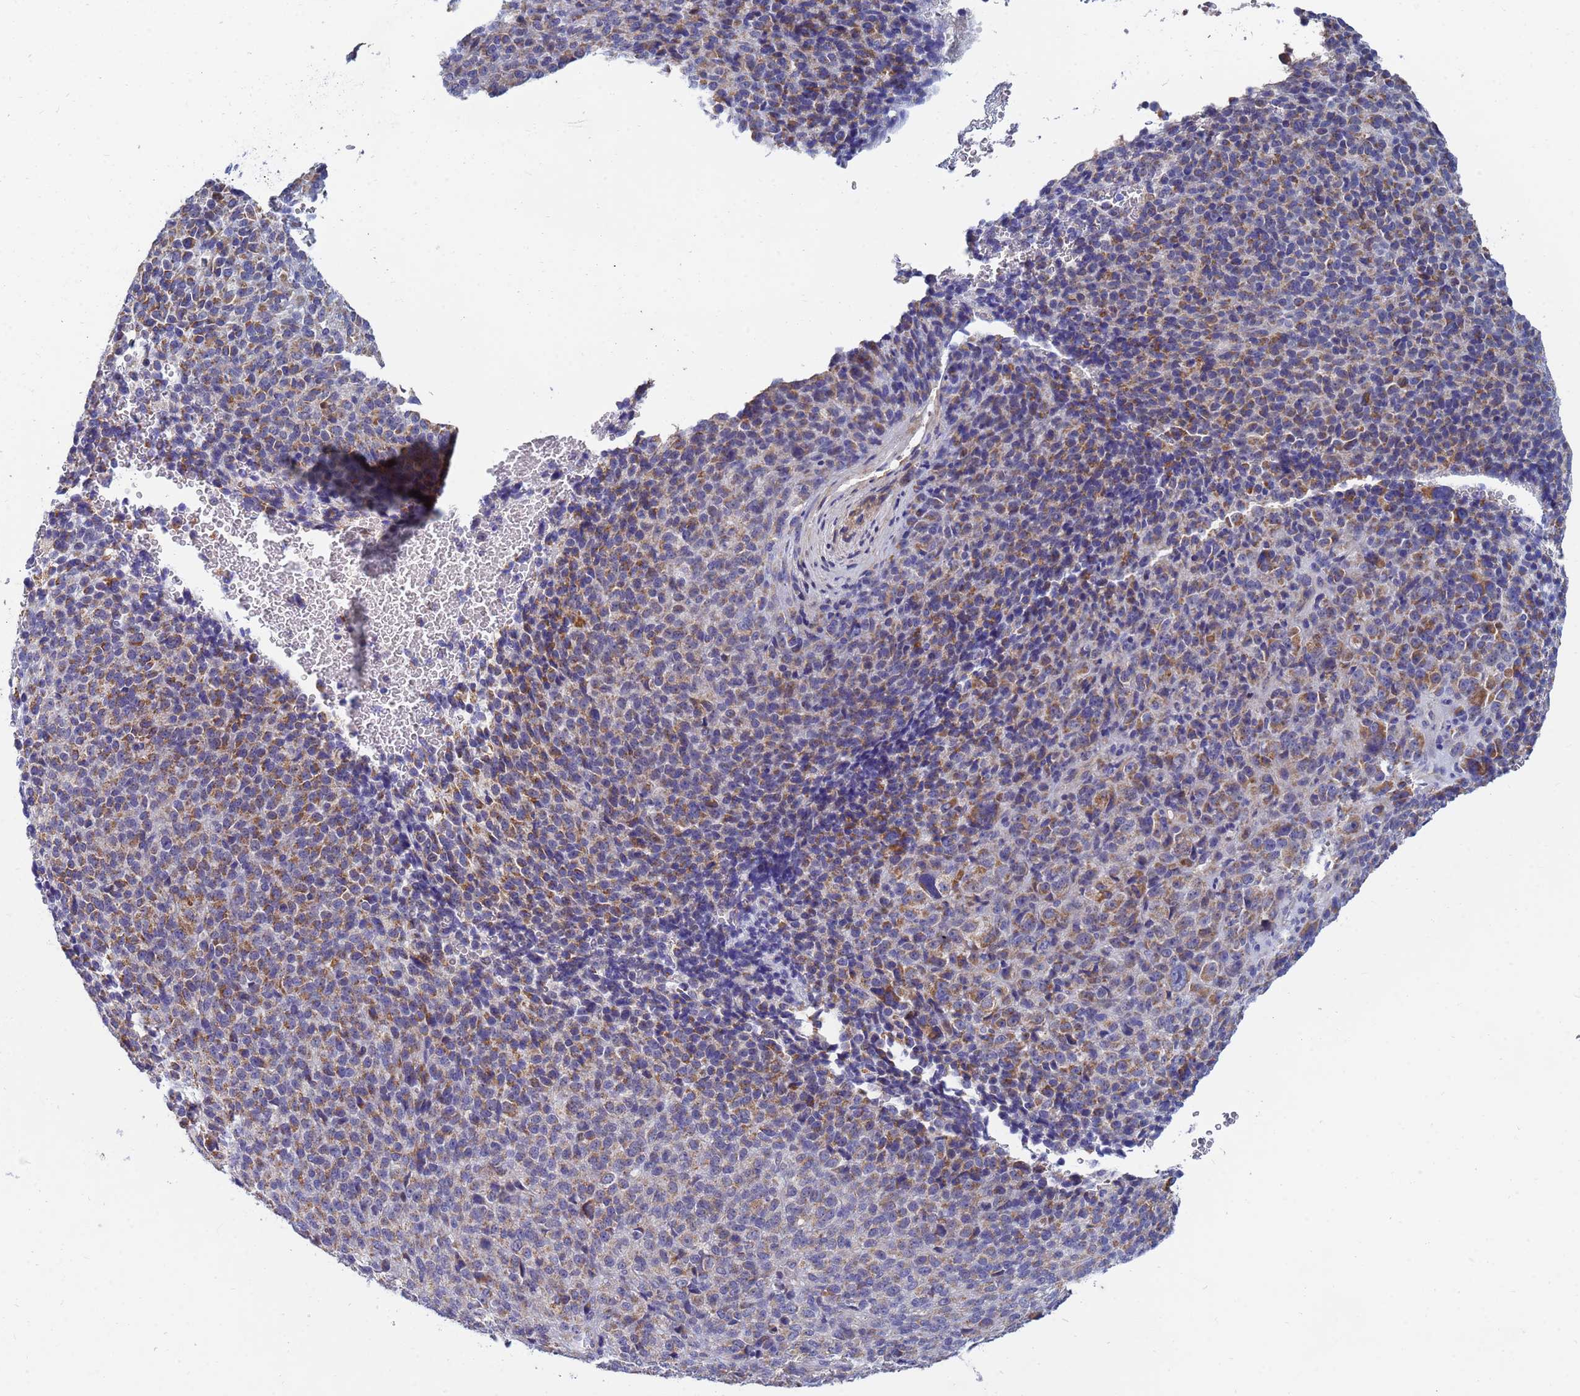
{"staining": {"intensity": "moderate", "quantity": ">75%", "location": "cytoplasmic/membranous"}, "tissue": "melanoma", "cell_type": "Tumor cells", "image_type": "cancer", "snomed": [{"axis": "morphology", "description": "Malignant melanoma, Metastatic site"}, {"axis": "topography", "description": "Brain"}], "caption": "Melanoma stained for a protein (brown) displays moderate cytoplasmic/membranous positive expression in approximately >75% of tumor cells.", "gene": "SDR39U1", "patient": {"sex": "female", "age": 56}}